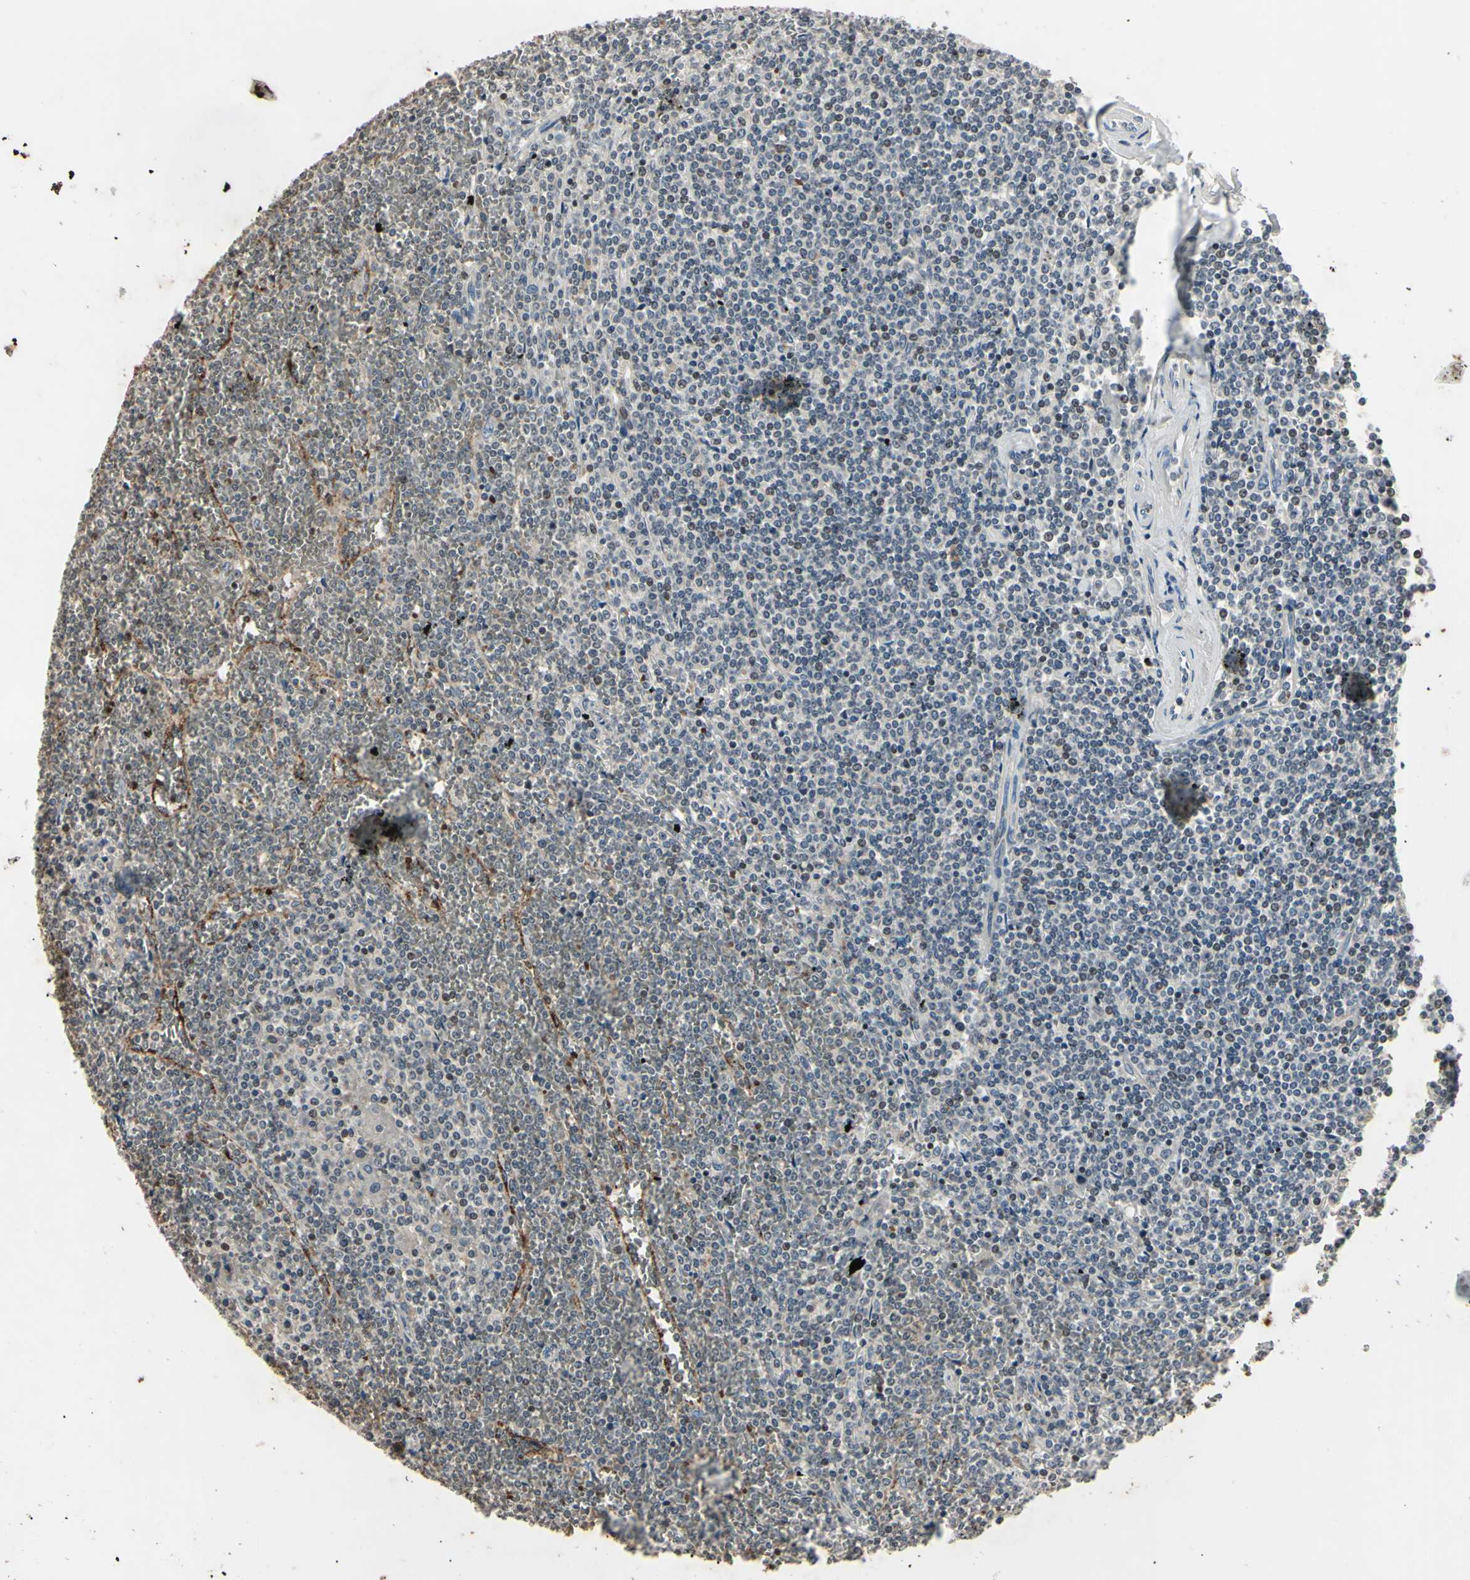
{"staining": {"intensity": "negative", "quantity": "none", "location": "none"}, "tissue": "lymphoma", "cell_type": "Tumor cells", "image_type": "cancer", "snomed": [{"axis": "morphology", "description": "Malignant lymphoma, non-Hodgkin's type, Low grade"}, {"axis": "topography", "description": "Spleen"}], "caption": "DAB immunohistochemical staining of human lymphoma demonstrates no significant staining in tumor cells.", "gene": "AEBP1", "patient": {"sex": "female", "age": 19}}